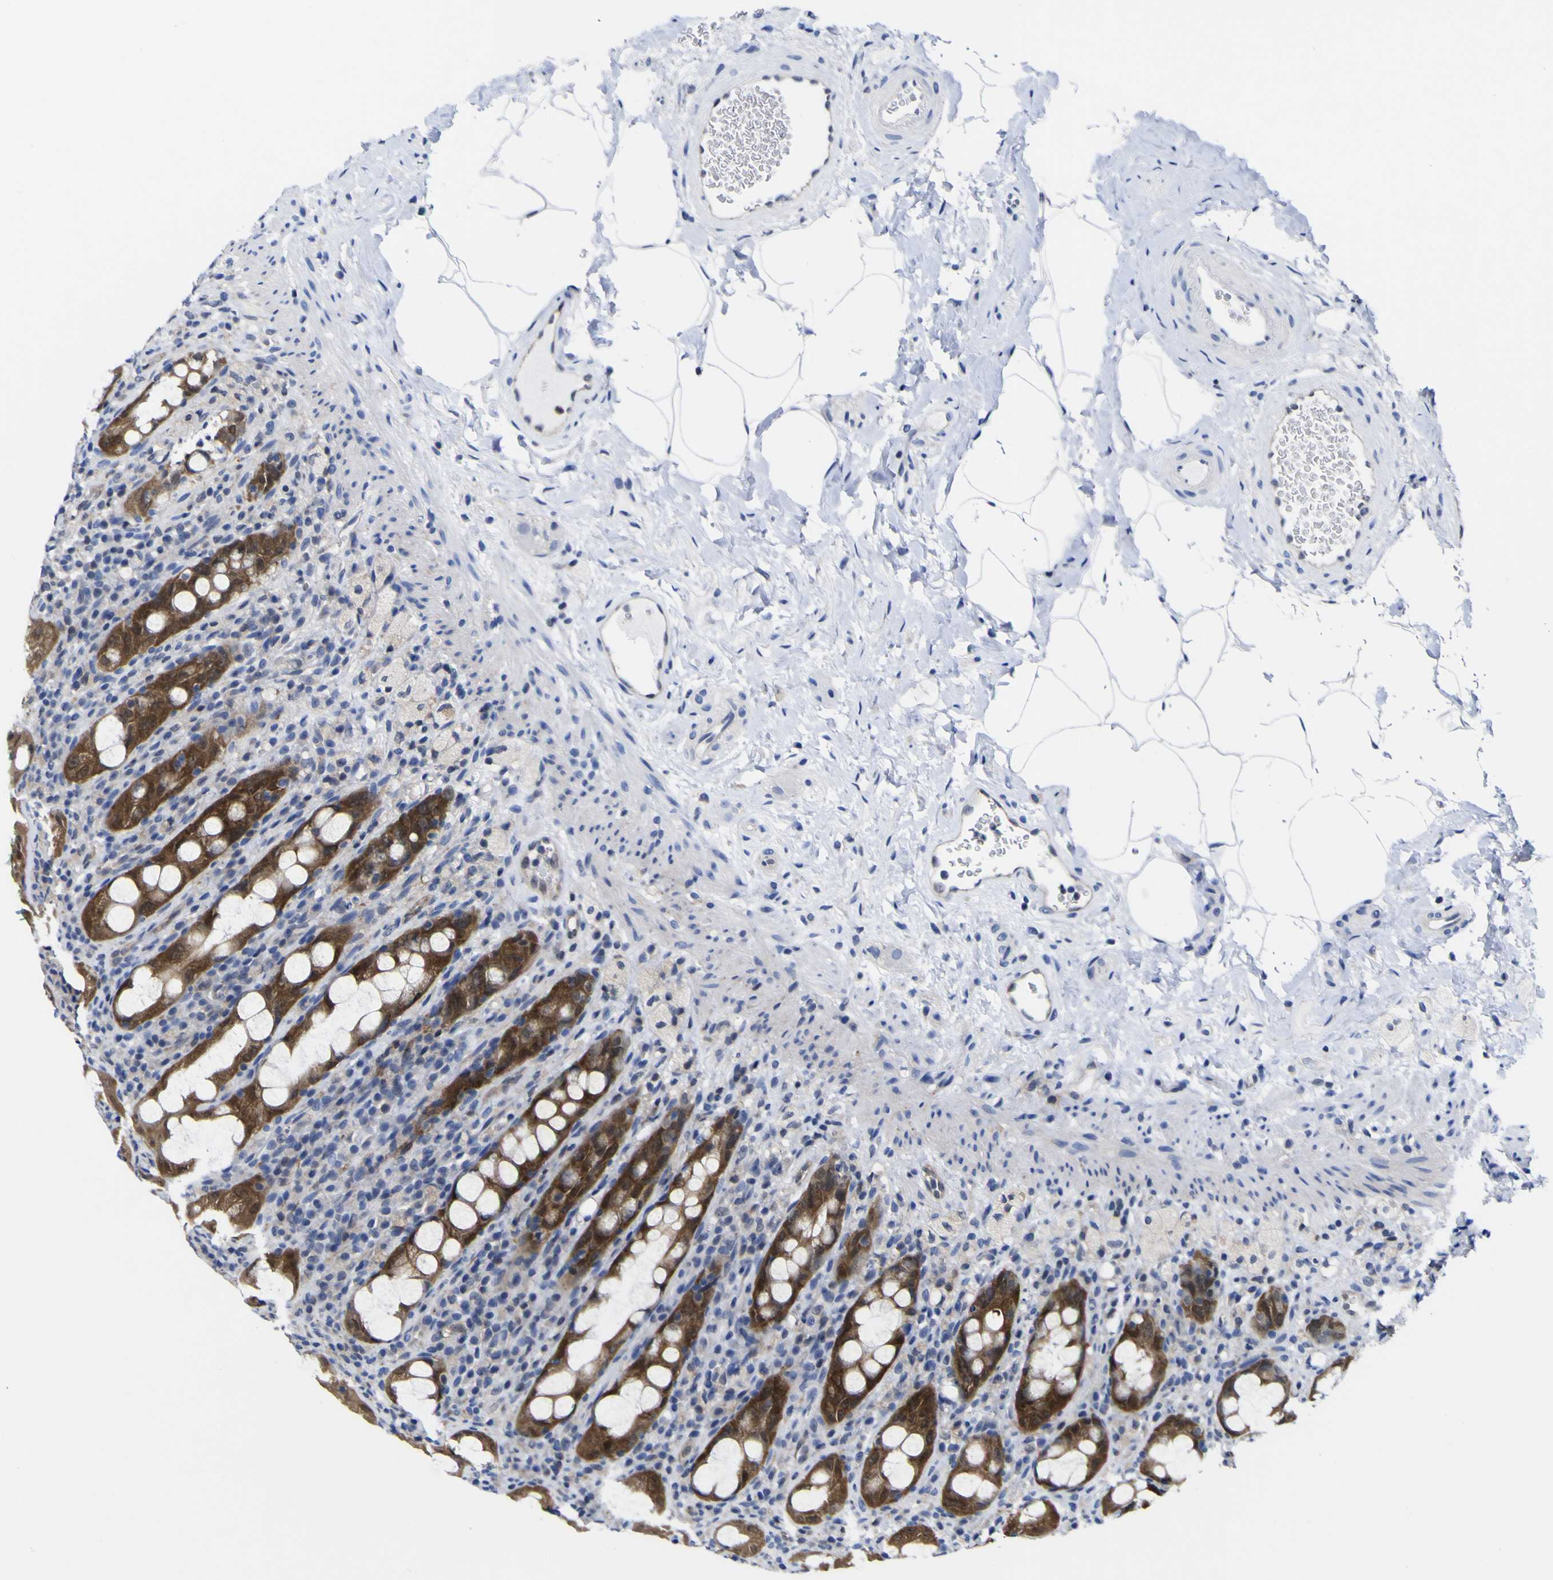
{"staining": {"intensity": "strong", "quantity": ">75%", "location": "cytoplasmic/membranous"}, "tissue": "rectum", "cell_type": "Glandular cells", "image_type": "normal", "snomed": [{"axis": "morphology", "description": "Normal tissue, NOS"}, {"axis": "topography", "description": "Rectum"}], "caption": "Protein analysis of benign rectum demonstrates strong cytoplasmic/membranous staining in approximately >75% of glandular cells.", "gene": "CASP6", "patient": {"sex": "male", "age": 44}}